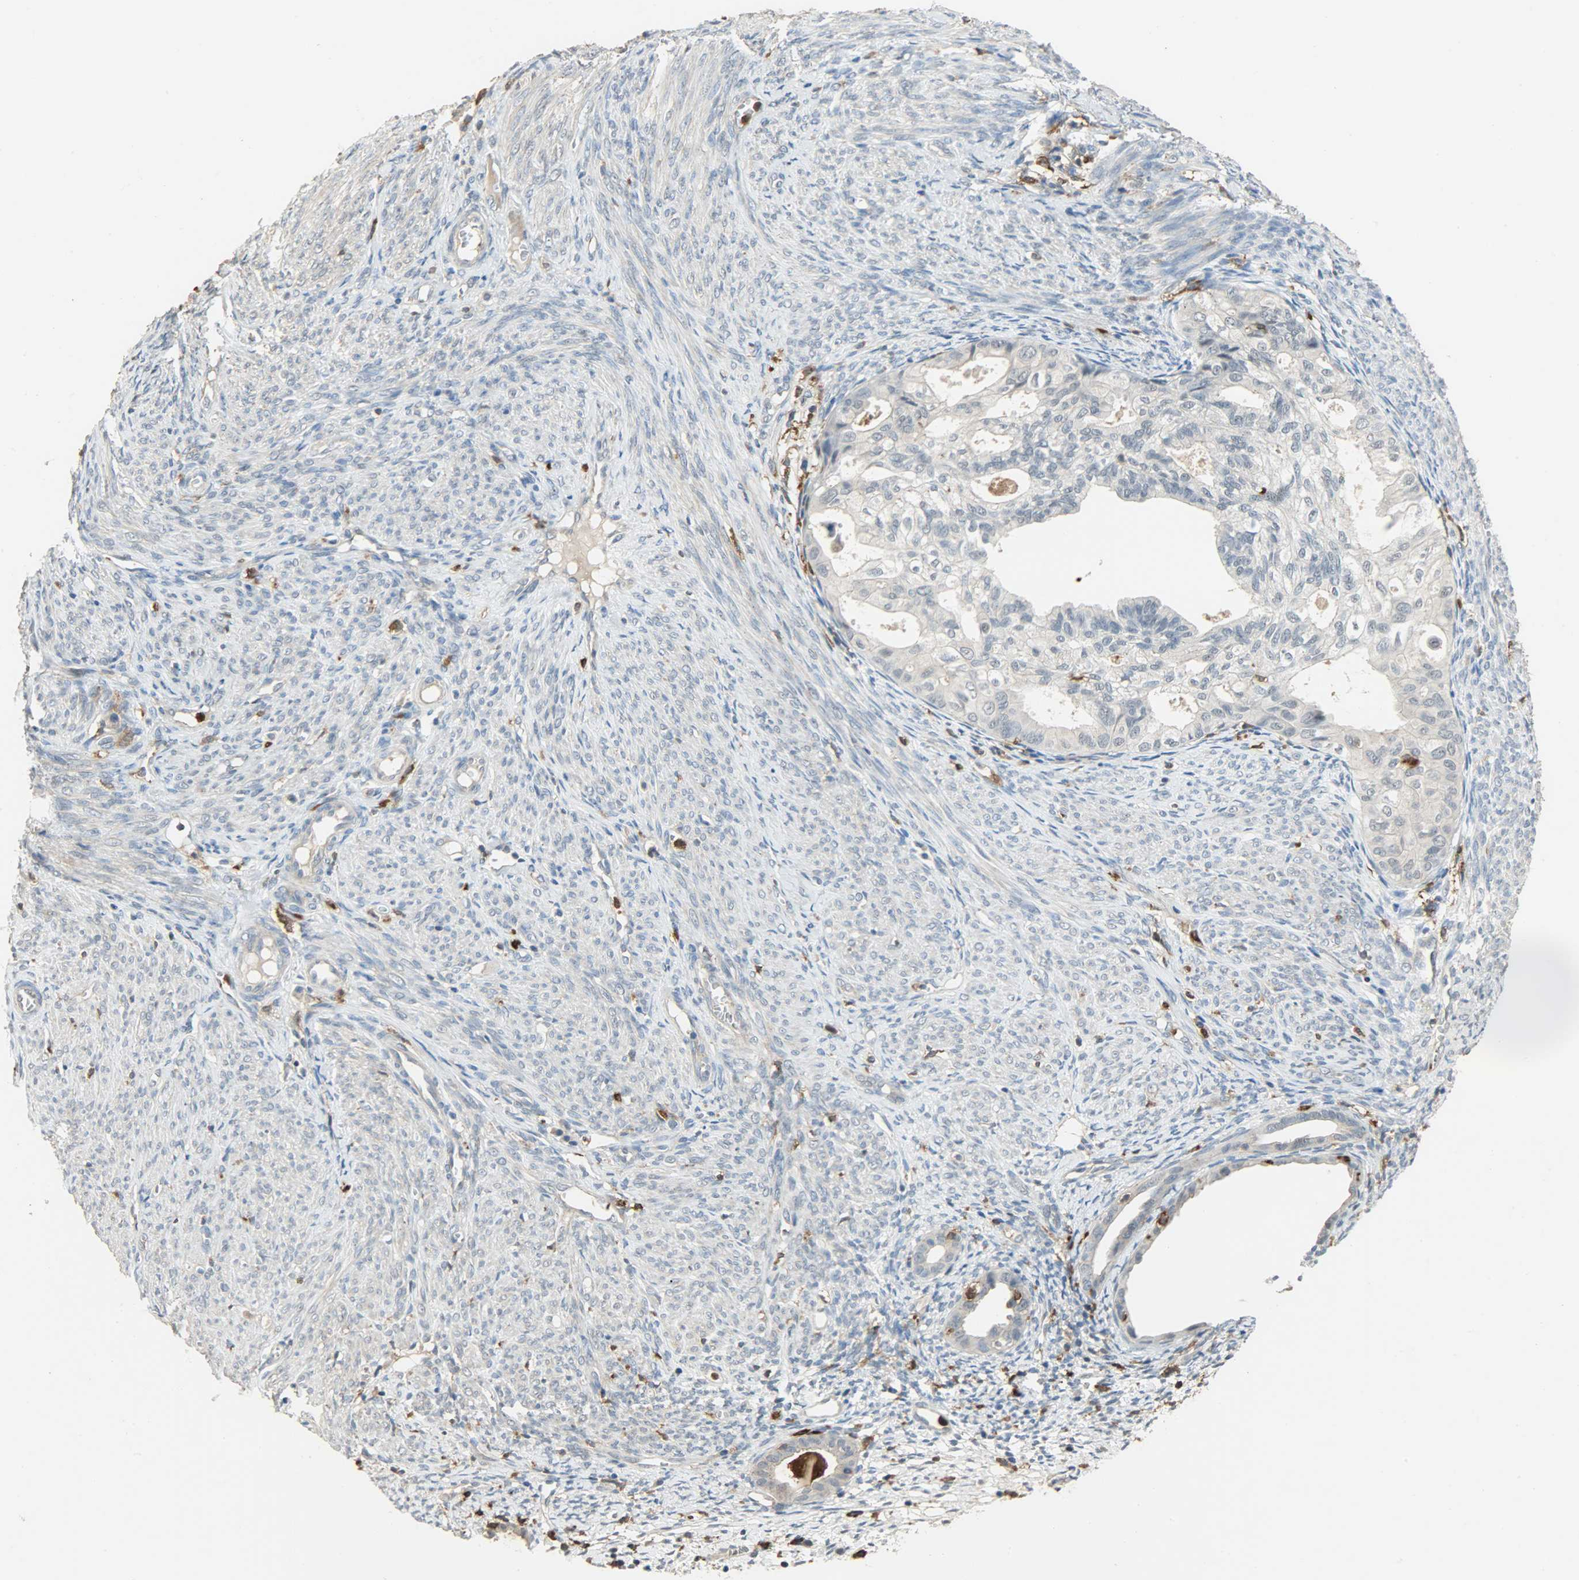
{"staining": {"intensity": "negative", "quantity": "none", "location": "none"}, "tissue": "cervical cancer", "cell_type": "Tumor cells", "image_type": "cancer", "snomed": [{"axis": "morphology", "description": "Normal tissue, NOS"}, {"axis": "morphology", "description": "Adenocarcinoma, NOS"}, {"axis": "topography", "description": "Cervix"}, {"axis": "topography", "description": "Endometrium"}], "caption": "Histopathology image shows no significant protein staining in tumor cells of cervical cancer. (IHC, brightfield microscopy, high magnification).", "gene": "SKAP2", "patient": {"sex": "female", "age": 86}}